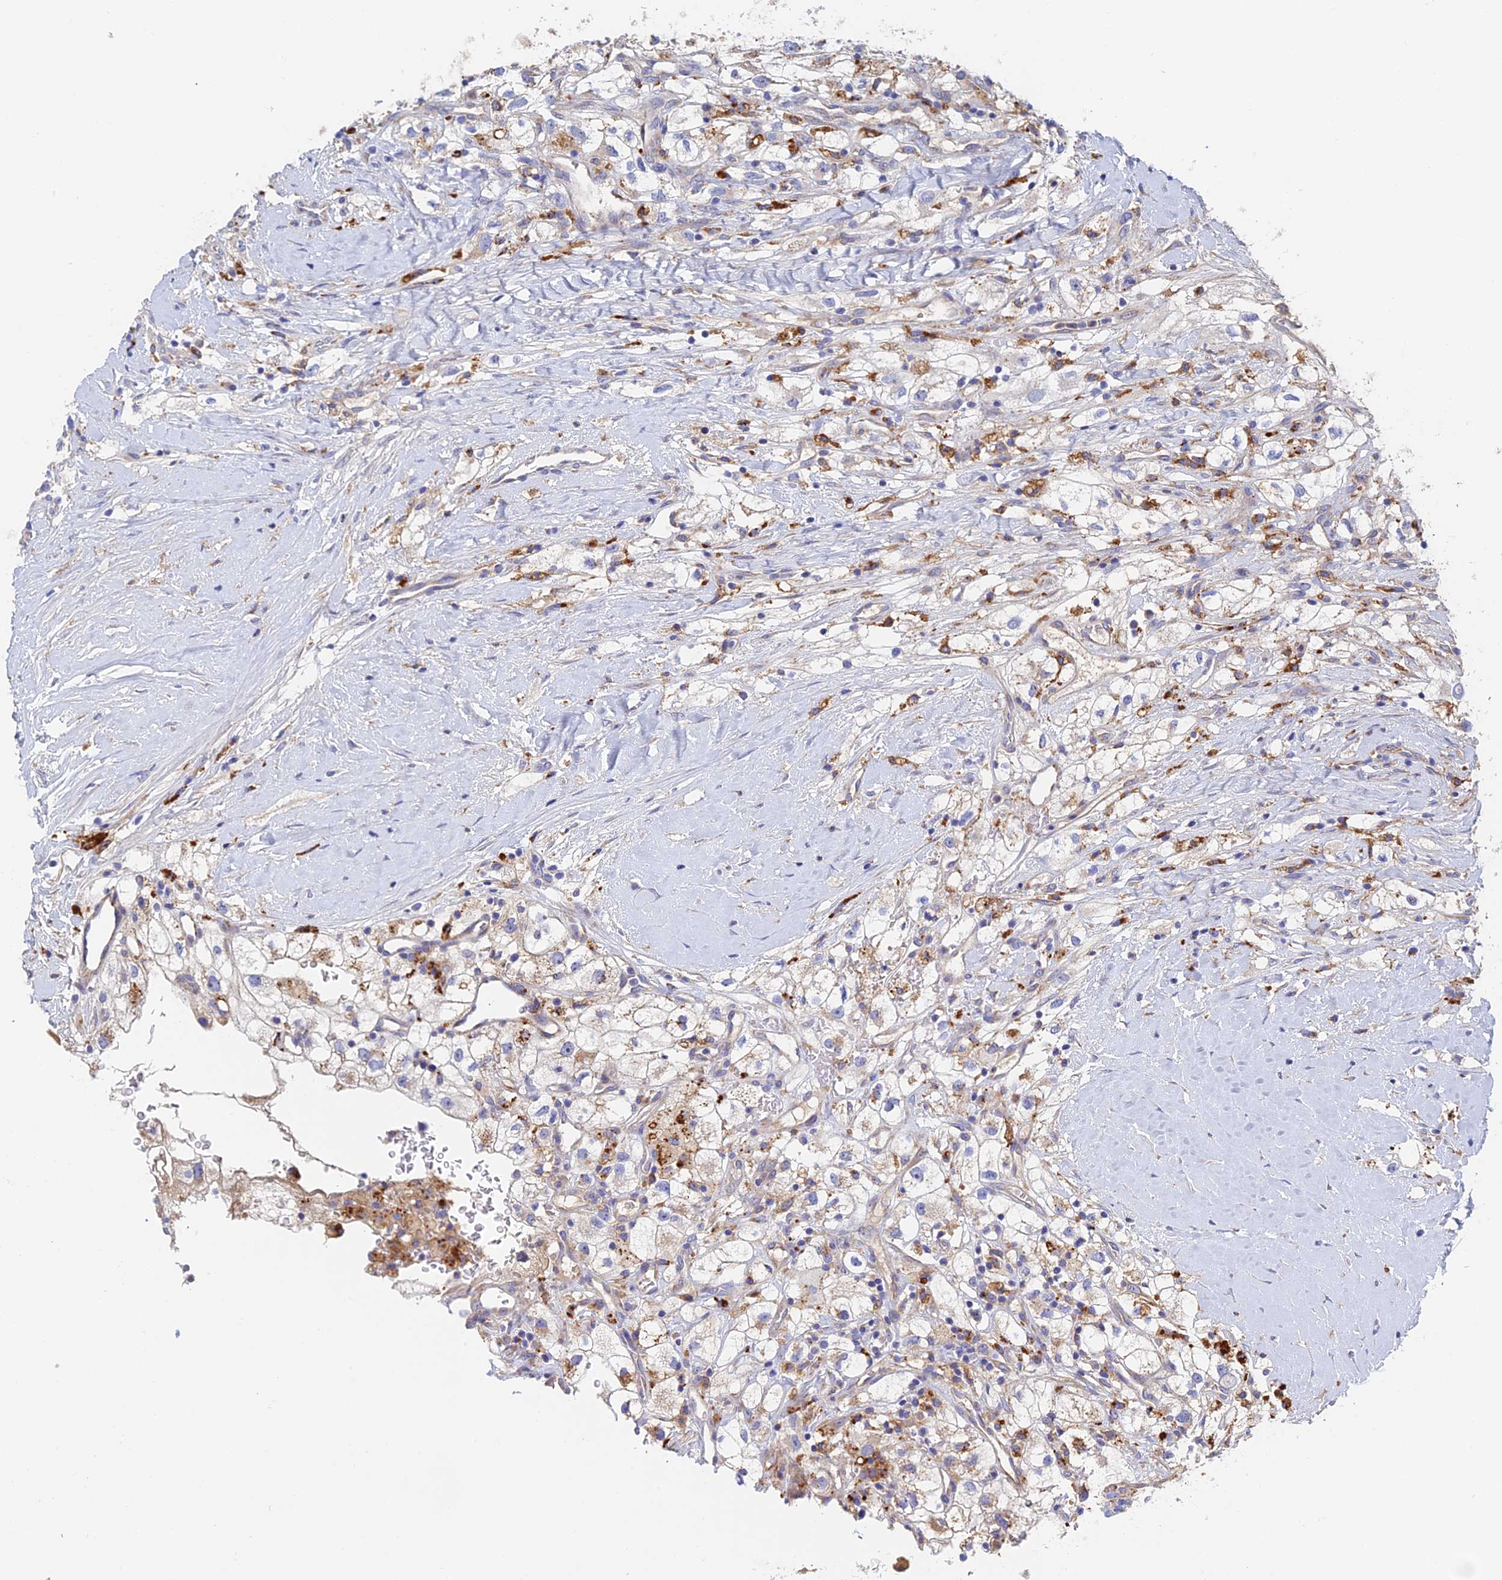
{"staining": {"intensity": "weak", "quantity": "<25%", "location": "cytoplasmic/membranous"}, "tissue": "renal cancer", "cell_type": "Tumor cells", "image_type": "cancer", "snomed": [{"axis": "morphology", "description": "Adenocarcinoma, NOS"}, {"axis": "topography", "description": "Kidney"}], "caption": "An IHC histopathology image of adenocarcinoma (renal) is shown. There is no staining in tumor cells of adenocarcinoma (renal). Nuclei are stained in blue.", "gene": "RPGRIP1L", "patient": {"sex": "male", "age": 59}}